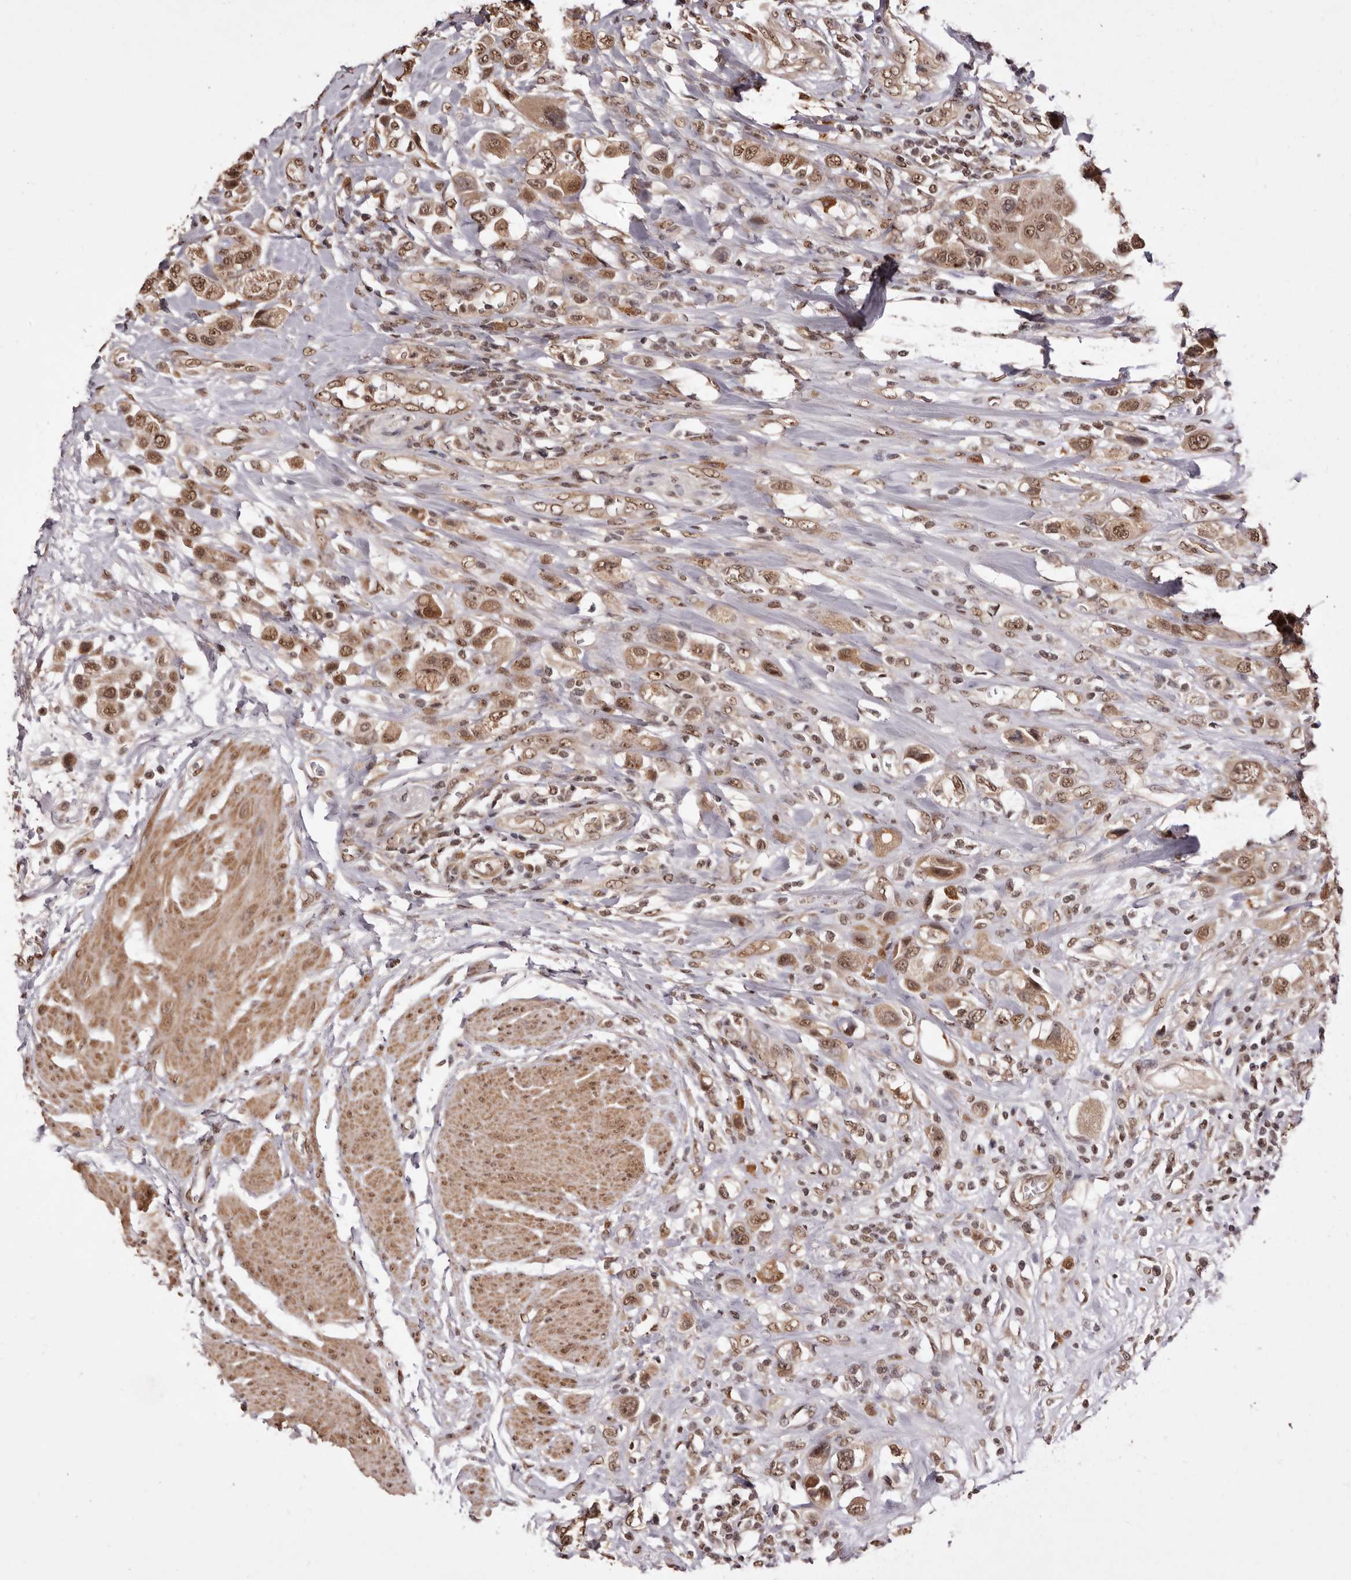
{"staining": {"intensity": "moderate", "quantity": ">75%", "location": "cytoplasmic/membranous,nuclear"}, "tissue": "urothelial cancer", "cell_type": "Tumor cells", "image_type": "cancer", "snomed": [{"axis": "morphology", "description": "Urothelial carcinoma, High grade"}, {"axis": "topography", "description": "Urinary bladder"}], "caption": "Tumor cells demonstrate medium levels of moderate cytoplasmic/membranous and nuclear positivity in about >75% of cells in human urothelial carcinoma (high-grade). (DAB IHC, brown staining for protein, blue staining for nuclei).", "gene": "NOTCH1", "patient": {"sex": "male", "age": 50}}